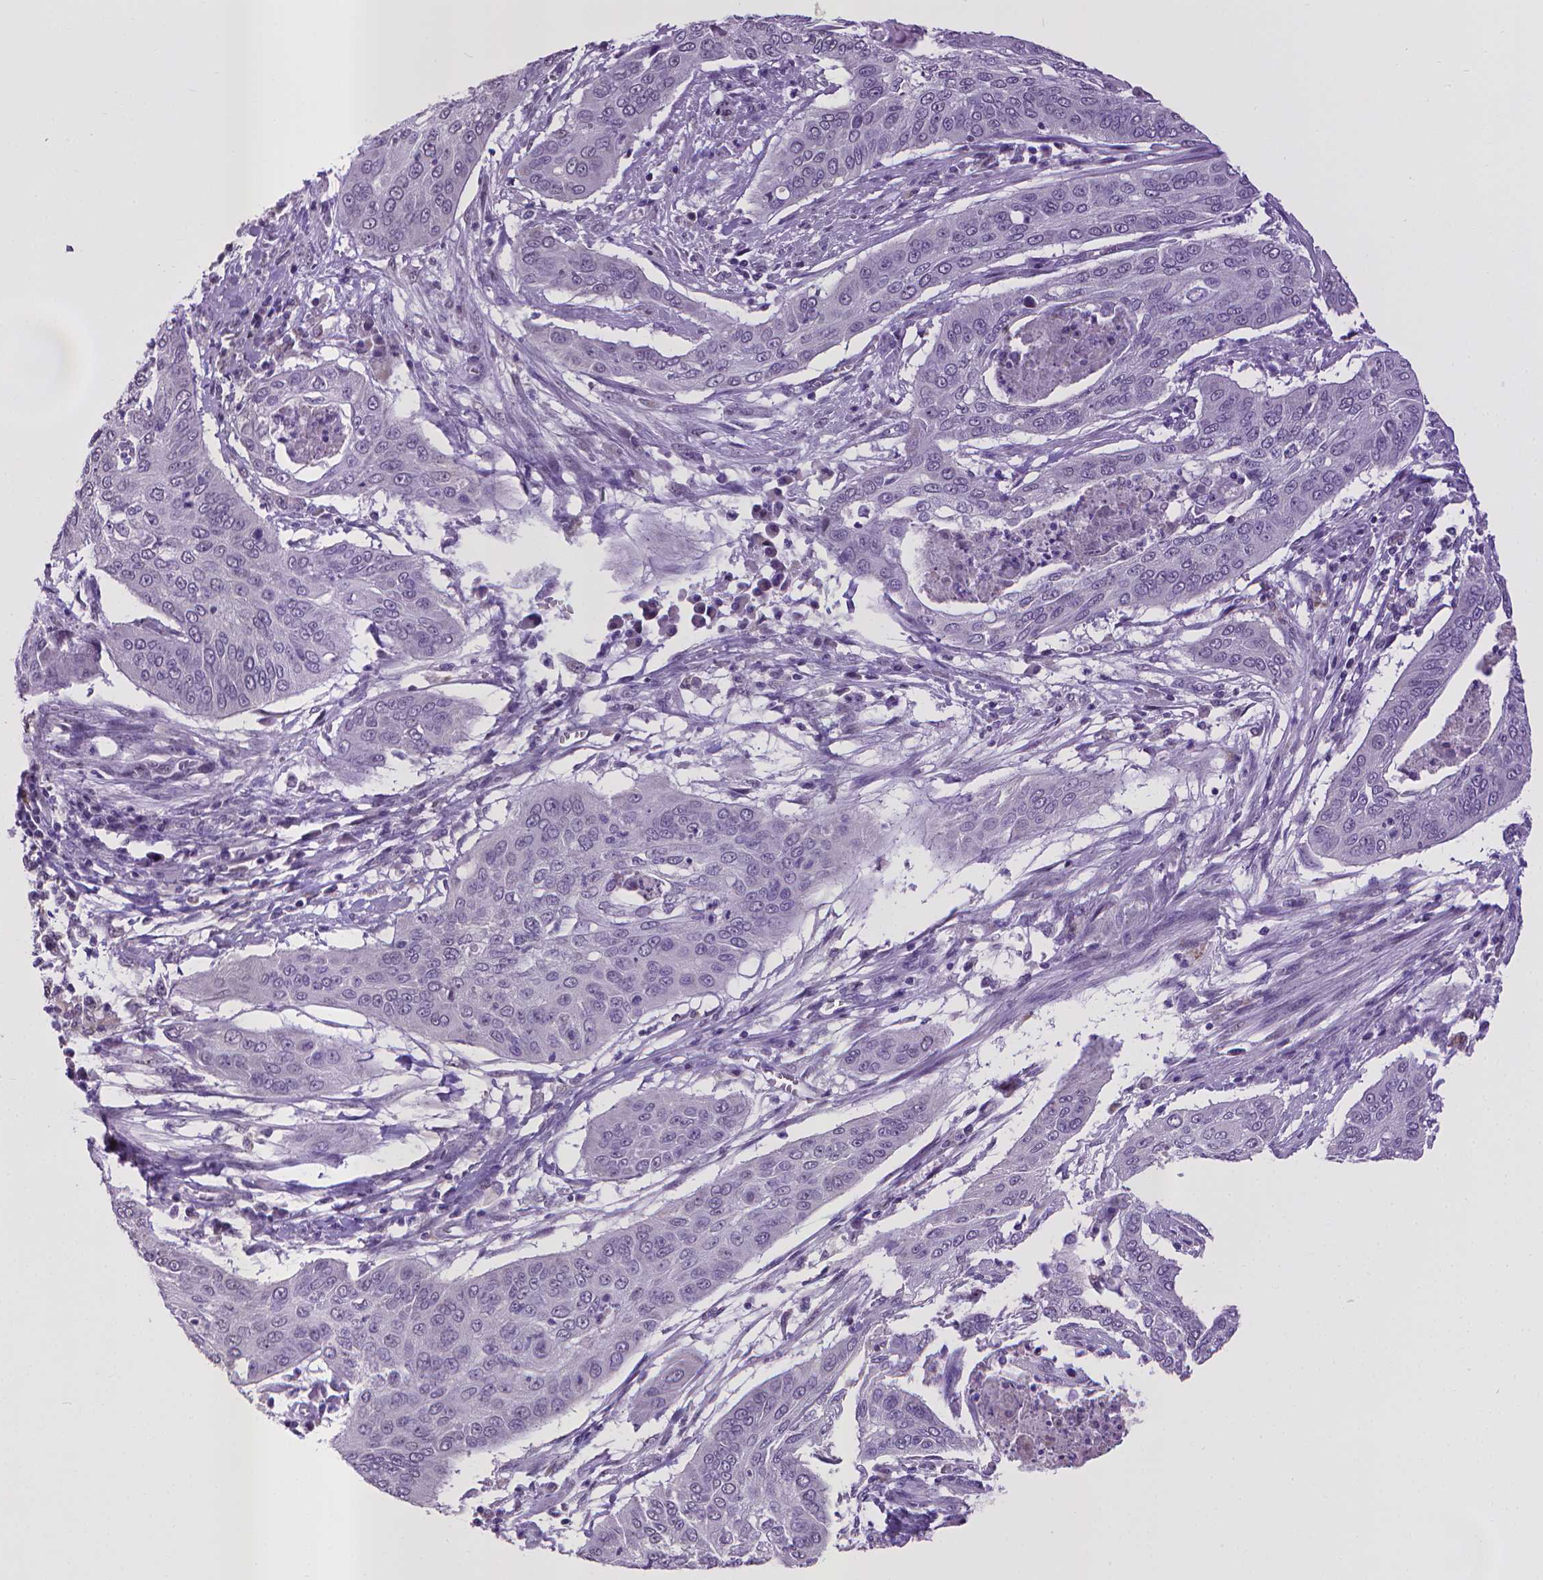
{"staining": {"intensity": "negative", "quantity": "none", "location": "none"}, "tissue": "cervical cancer", "cell_type": "Tumor cells", "image_type": "cancer", "snomed": [{"axis": "morphology", "description": "Squamous cell carcinoma, NOS"}, {"axis": "topography", "description": "Cervix"}], "caption": "This is an immunohistochemistry (IHC) image of human cervical squamous cell carcinoma. There is no staining in tumor cells.", "gene": "KMO", "patient": {"sex": "female", "age": 39}}